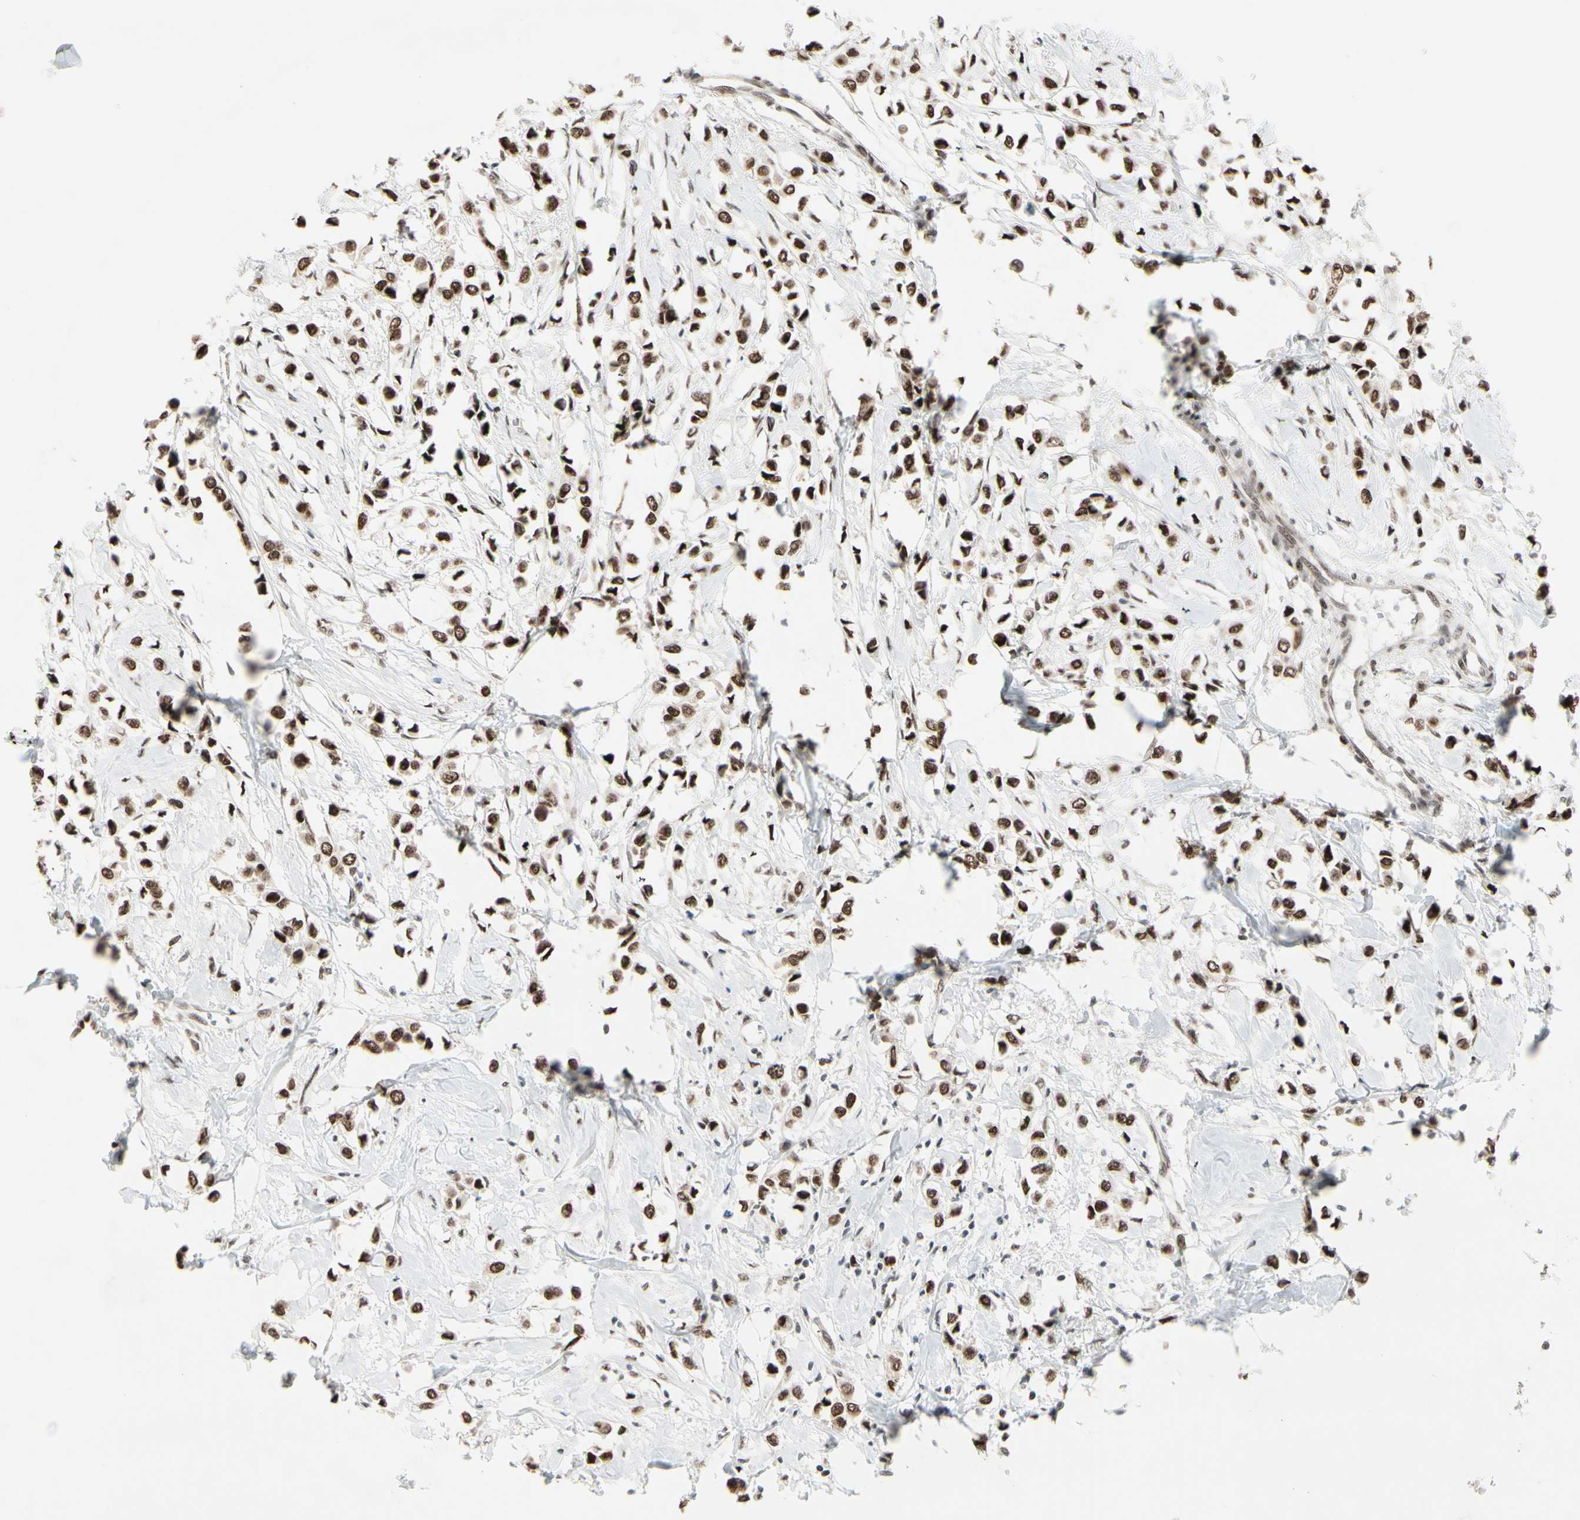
{"staining": {"intensity": "strong", "quantity": ">75%", "location": "nuclear"}, "tissue": "breast cancer", "cell_type": "Tumor cells", "image_type": "cancer", "snomed": [{"axis": "morphology", "description": "Lobular carcinoma"}, {"axis": "topography", "description": "Breast"}], "caption": "Immunohistochemistry (IHC) image of neoplastic tissue: human lobular carcinoma (breast) stained using IHC shows high levels of strong protein expression localized specifically in the nuclear of tumor cells, appearing as a nuclear brown color.", "gene": "CHAMP1", "patient": {"sex": "female", "age": 51}}